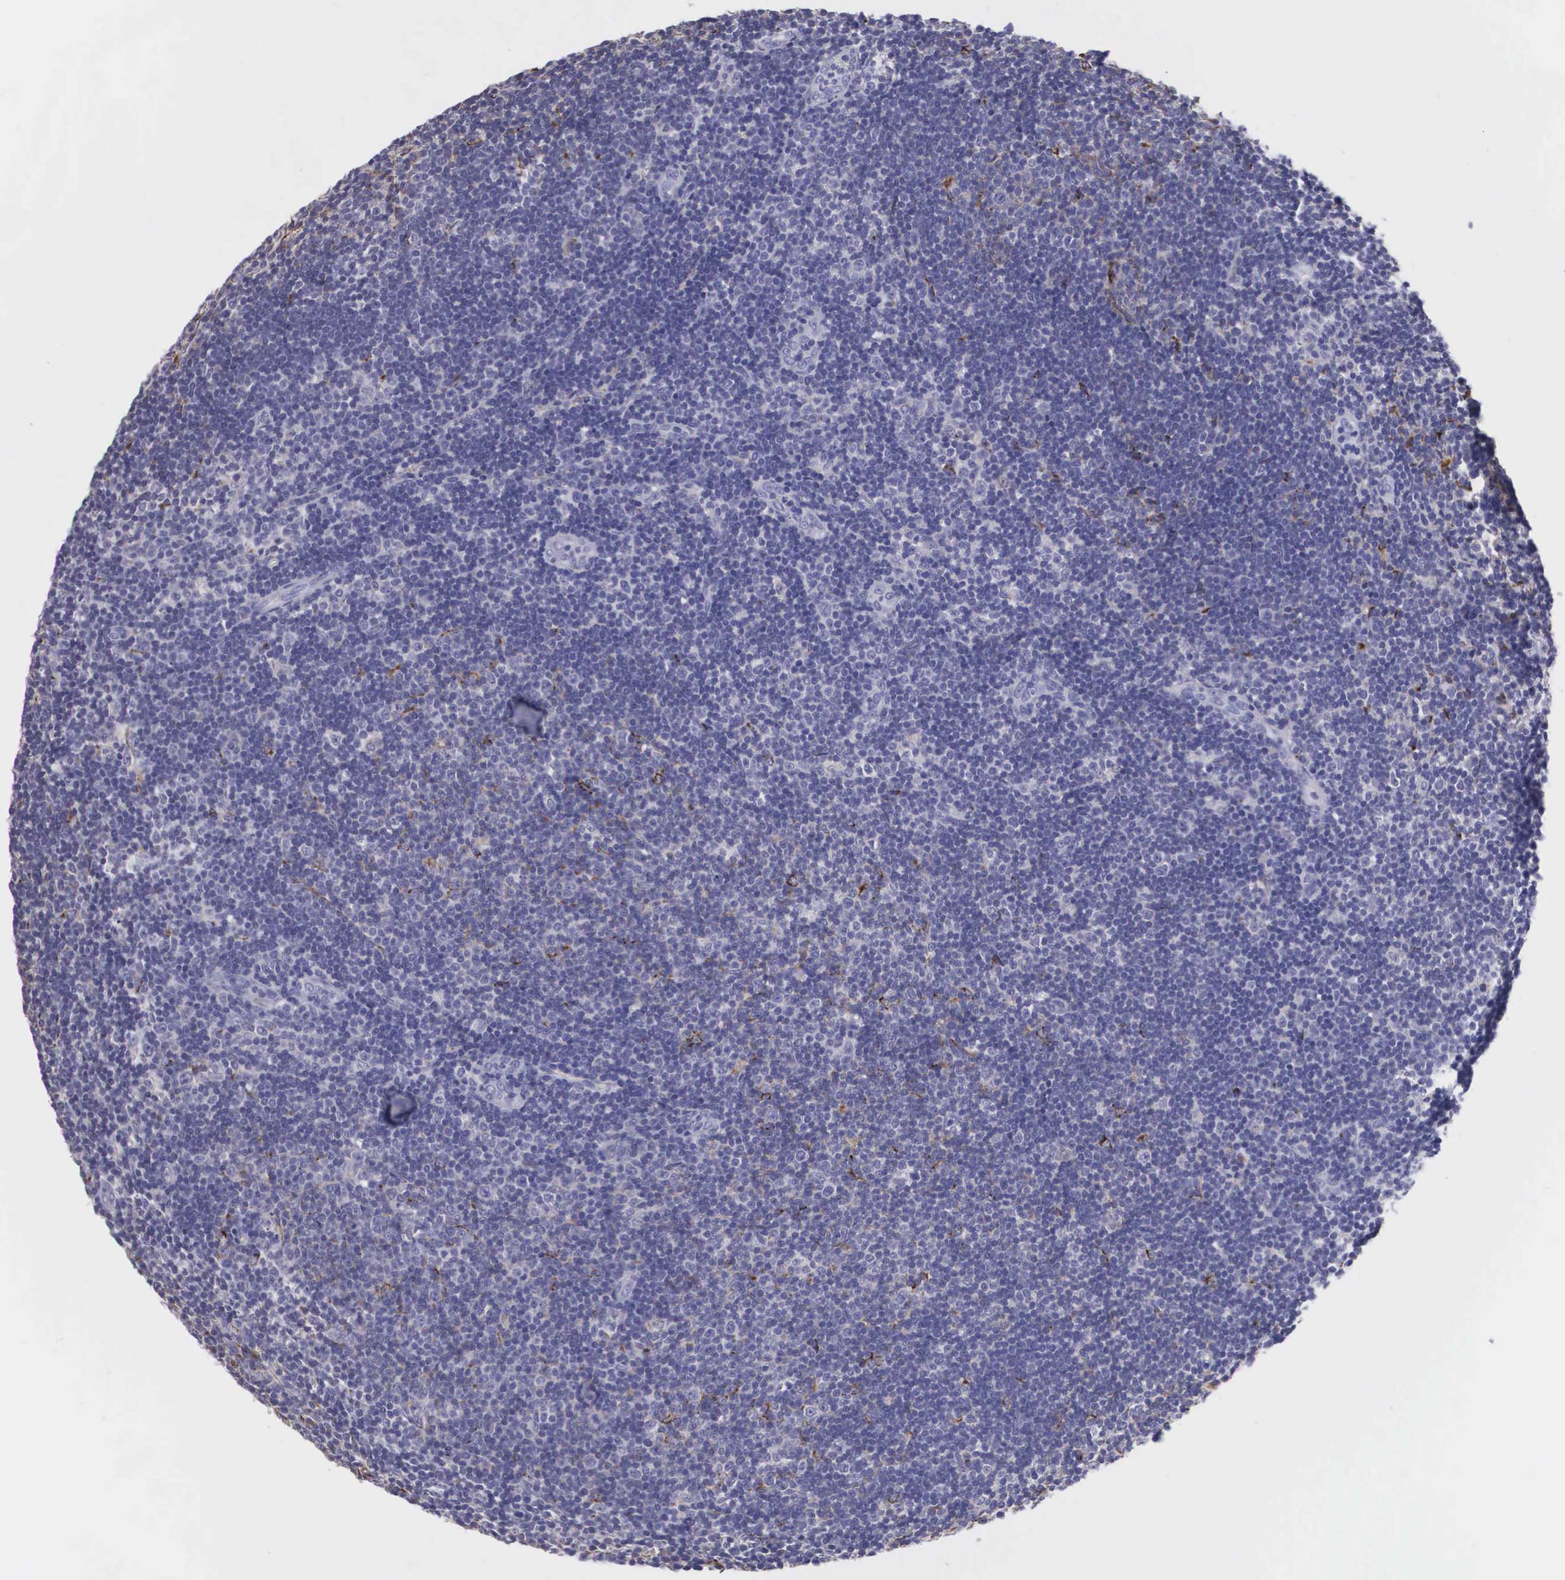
{"staining": {"intensity": "weak", "quantity": "<25%", "location": "cytoplasmic/membranous"}, "tissue": "lymphoma", "cell_type": "Tumor cells", "image_type": "cancer", "snomed": [{"axis": "morphology", "description": "Malignant lymphoma, non-Hodgkin's type, Low grade"}, {"axis": "topography", "description": "Lymph node"}], "caption": "Micrograph shows no significant protein staining in tumor cells of lymphoma.", "gene": "CLU", "patient": {"sex": "male", "age": 49}}